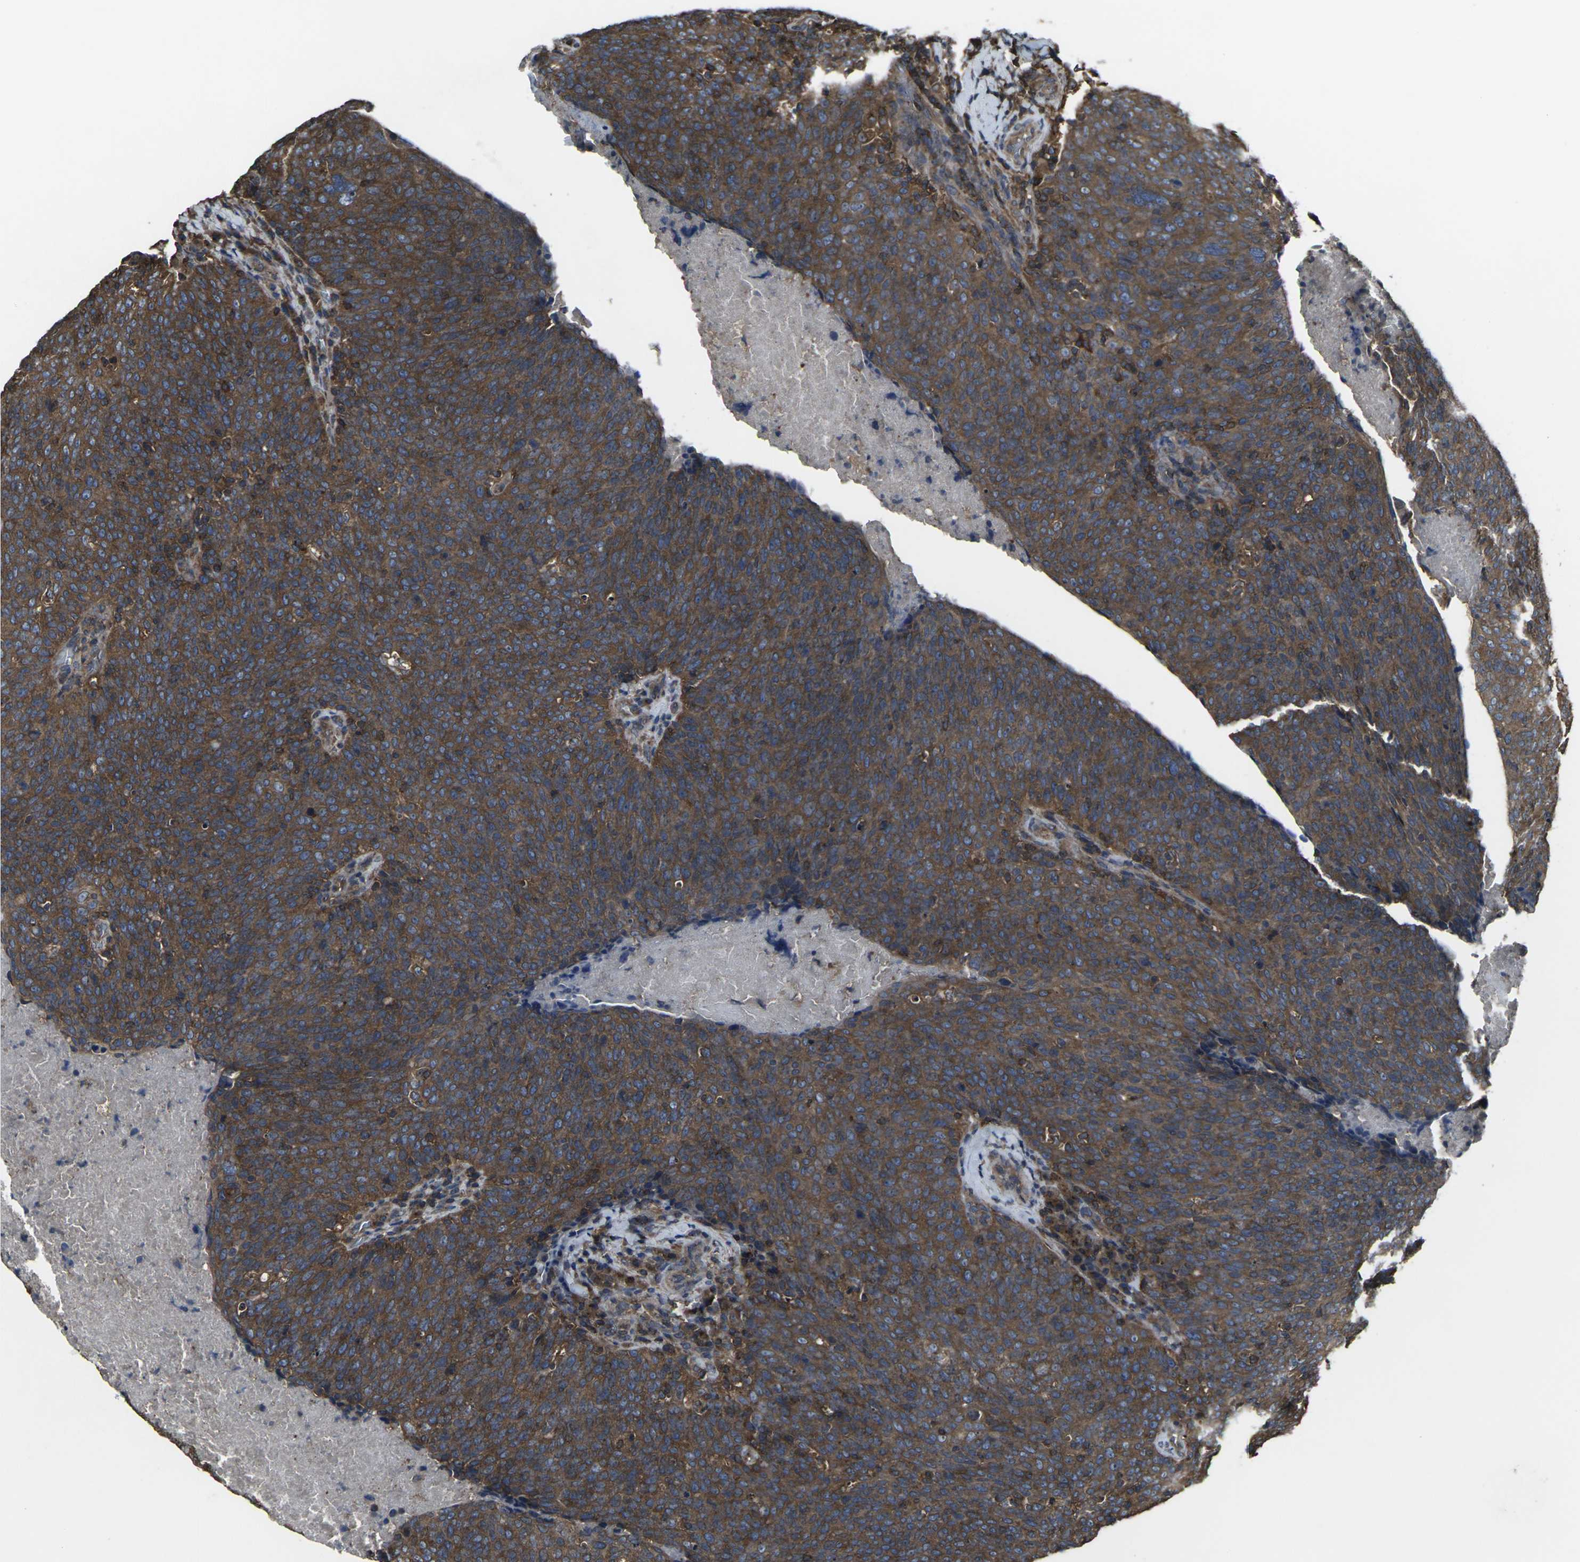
{"staining": {"intensity": "weak", "quantity": ">75%", "location": "cytoplasmic/membranous"}, "tissue": "head and neck cancer", "cell_type": "Tumor cells", "image_type": "cancer", "snomed": [{"axis": "morphology", "description": "Squamous cell carcinoma, NOS"}, {"axis": "morphology", "description": "Squamous cell carcinoma, metastatic, NOS"}, {"axis": "topography", "description": "Lymph node"}, {"axis": "topography", "description": "Head-Neck"}], "caption": "The micrograph exhibits staining of head and neck cancer (metastatic squamous cell carcinoma), revealing weak cytoplasmic/membranous protein expression (brown color) within tumor cells.", "gene": "PRKACB", "patient": {"sex": "male", "age": 62}}